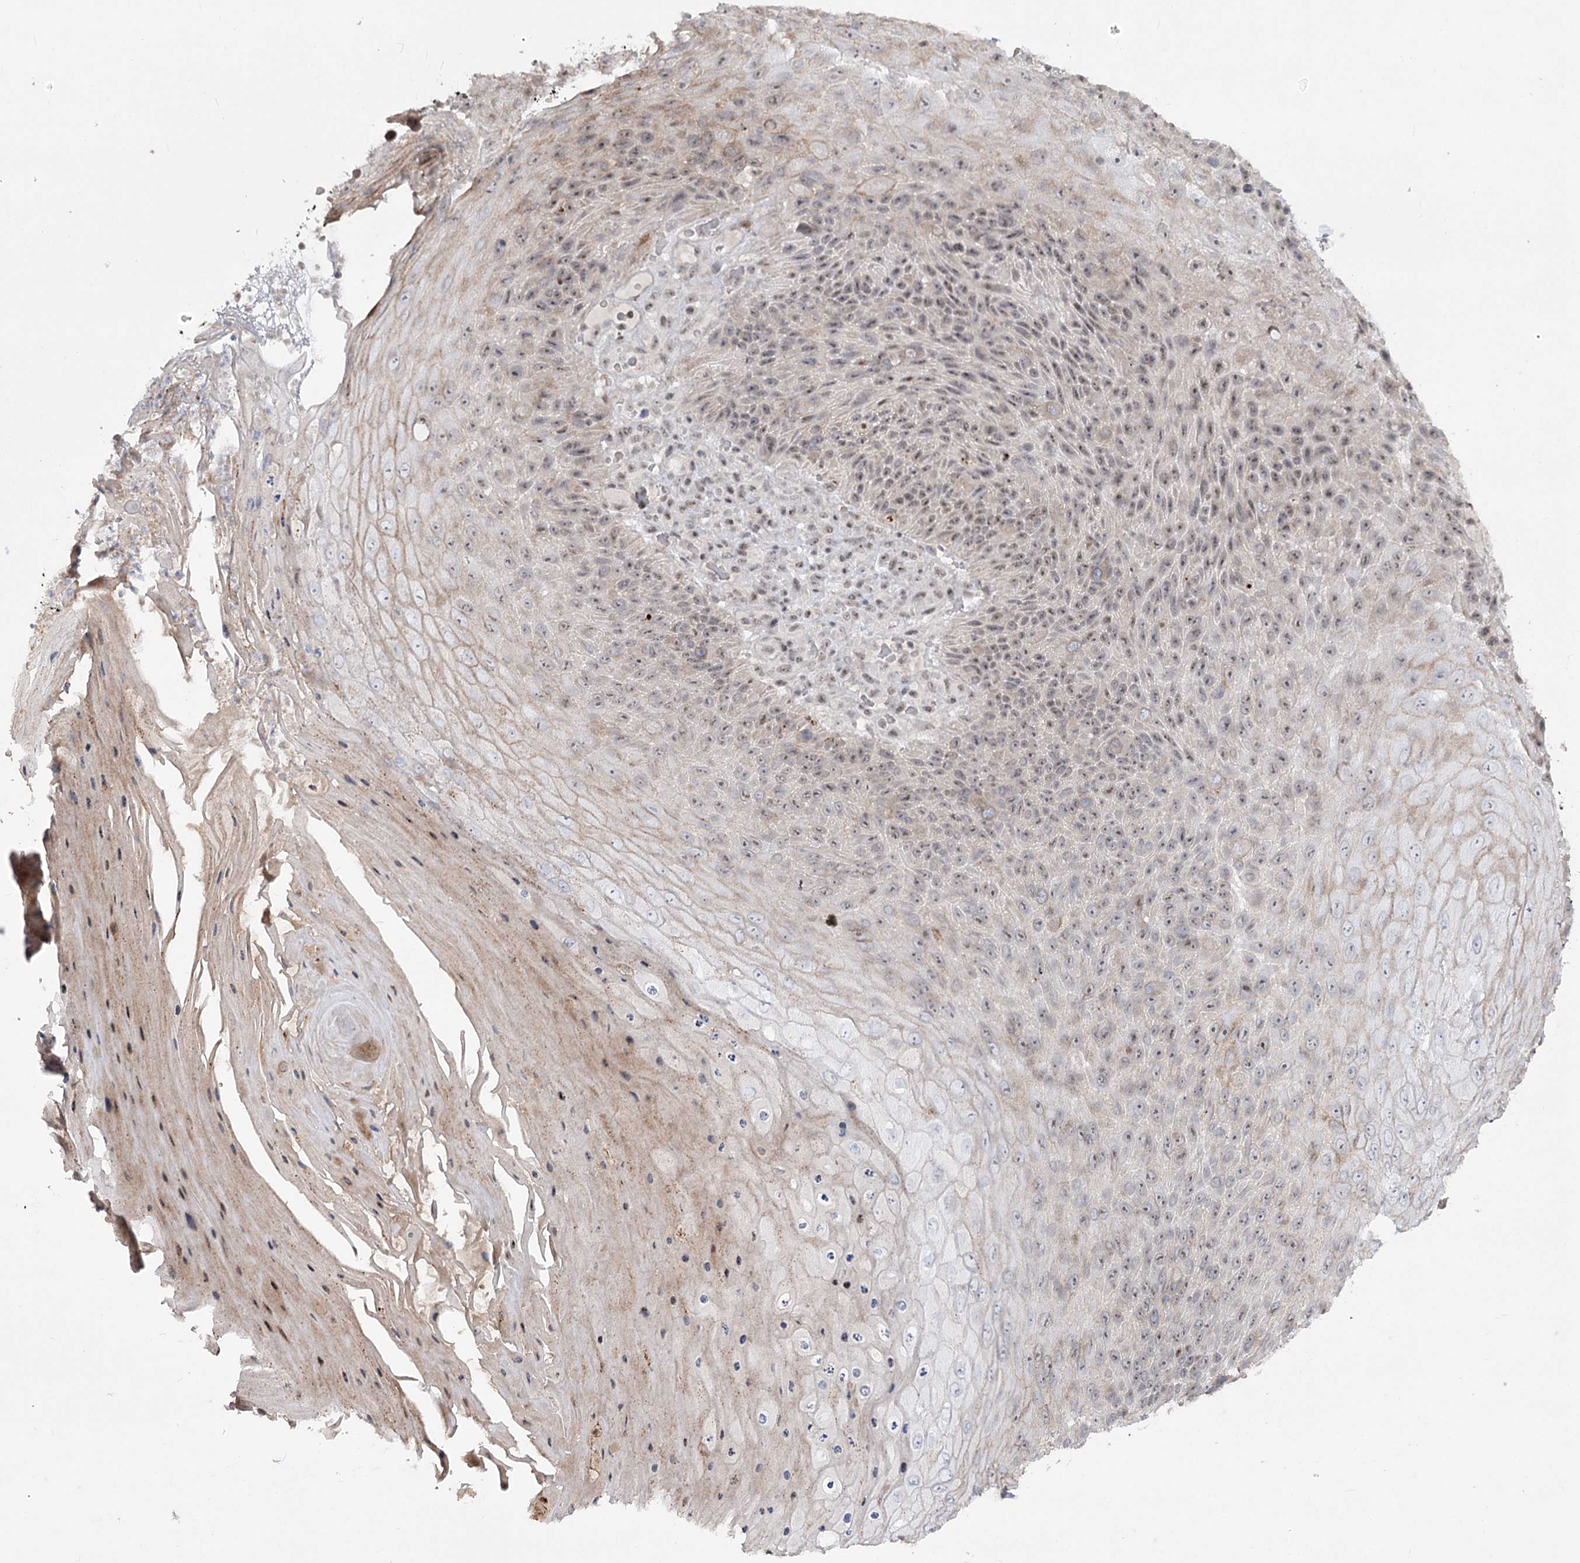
{"staining": {"intensity": "weak", "quantity": ">75%", "location": "nuclear"}, "tissue": "skin cancer", "cell_type": "Tumor cells", "image_type": "cancer", "snomed": [{"axis": "morphology", "description": "Squamous cell carcinoma, NOS"}, {"axis": "topography", "description": "Skin"}], "caption": "Immunohistochemistry (IHC) photomicrograph of neoplastic tissue: squamous cell carcinoma (skin) stained using IHC displays low levels of weak protein expression localized specifically in the nuclear of tumor cells, appearing as a nuclear brown color.", "gene": "ZSCAN23", "patient": {"sex": "female", "age": 88}}